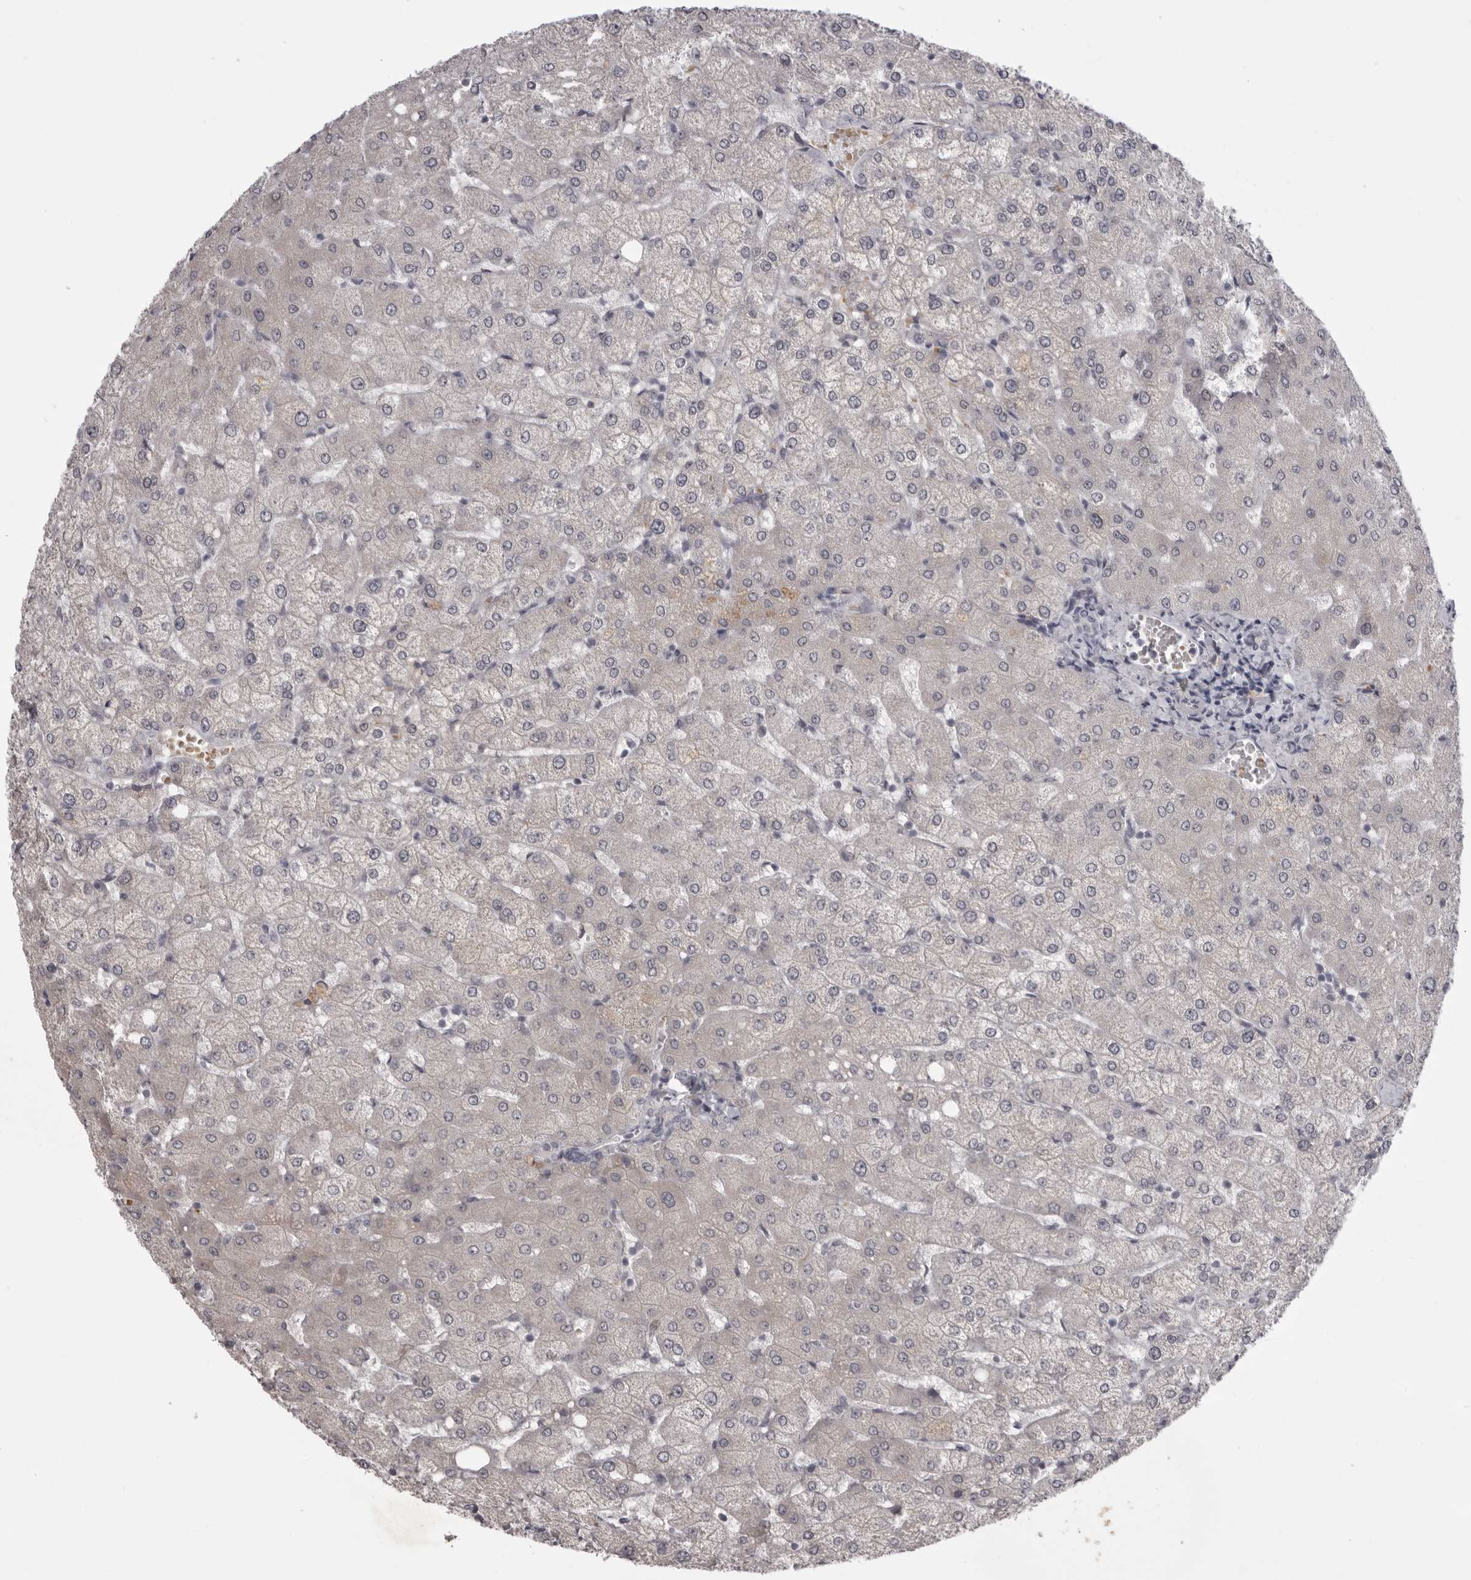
{"staining": {"intensity": "negative", "quantity": "none", "location": "none"}, "tissue": "liver", "cell_type": "Cholangiocytes", "image_type": "normal", "snomed": [{"axis": "morphology", "description": "Normal tissue, NOS"}, {"axis": "topography", "description": "Liver"}], "caption": "This is an immunohistochemistry micrograph of normal liver. There is no expression in cholangiocytes.", "gene": "EPHA10", "patient": {"sex": "female", "age": 54}}